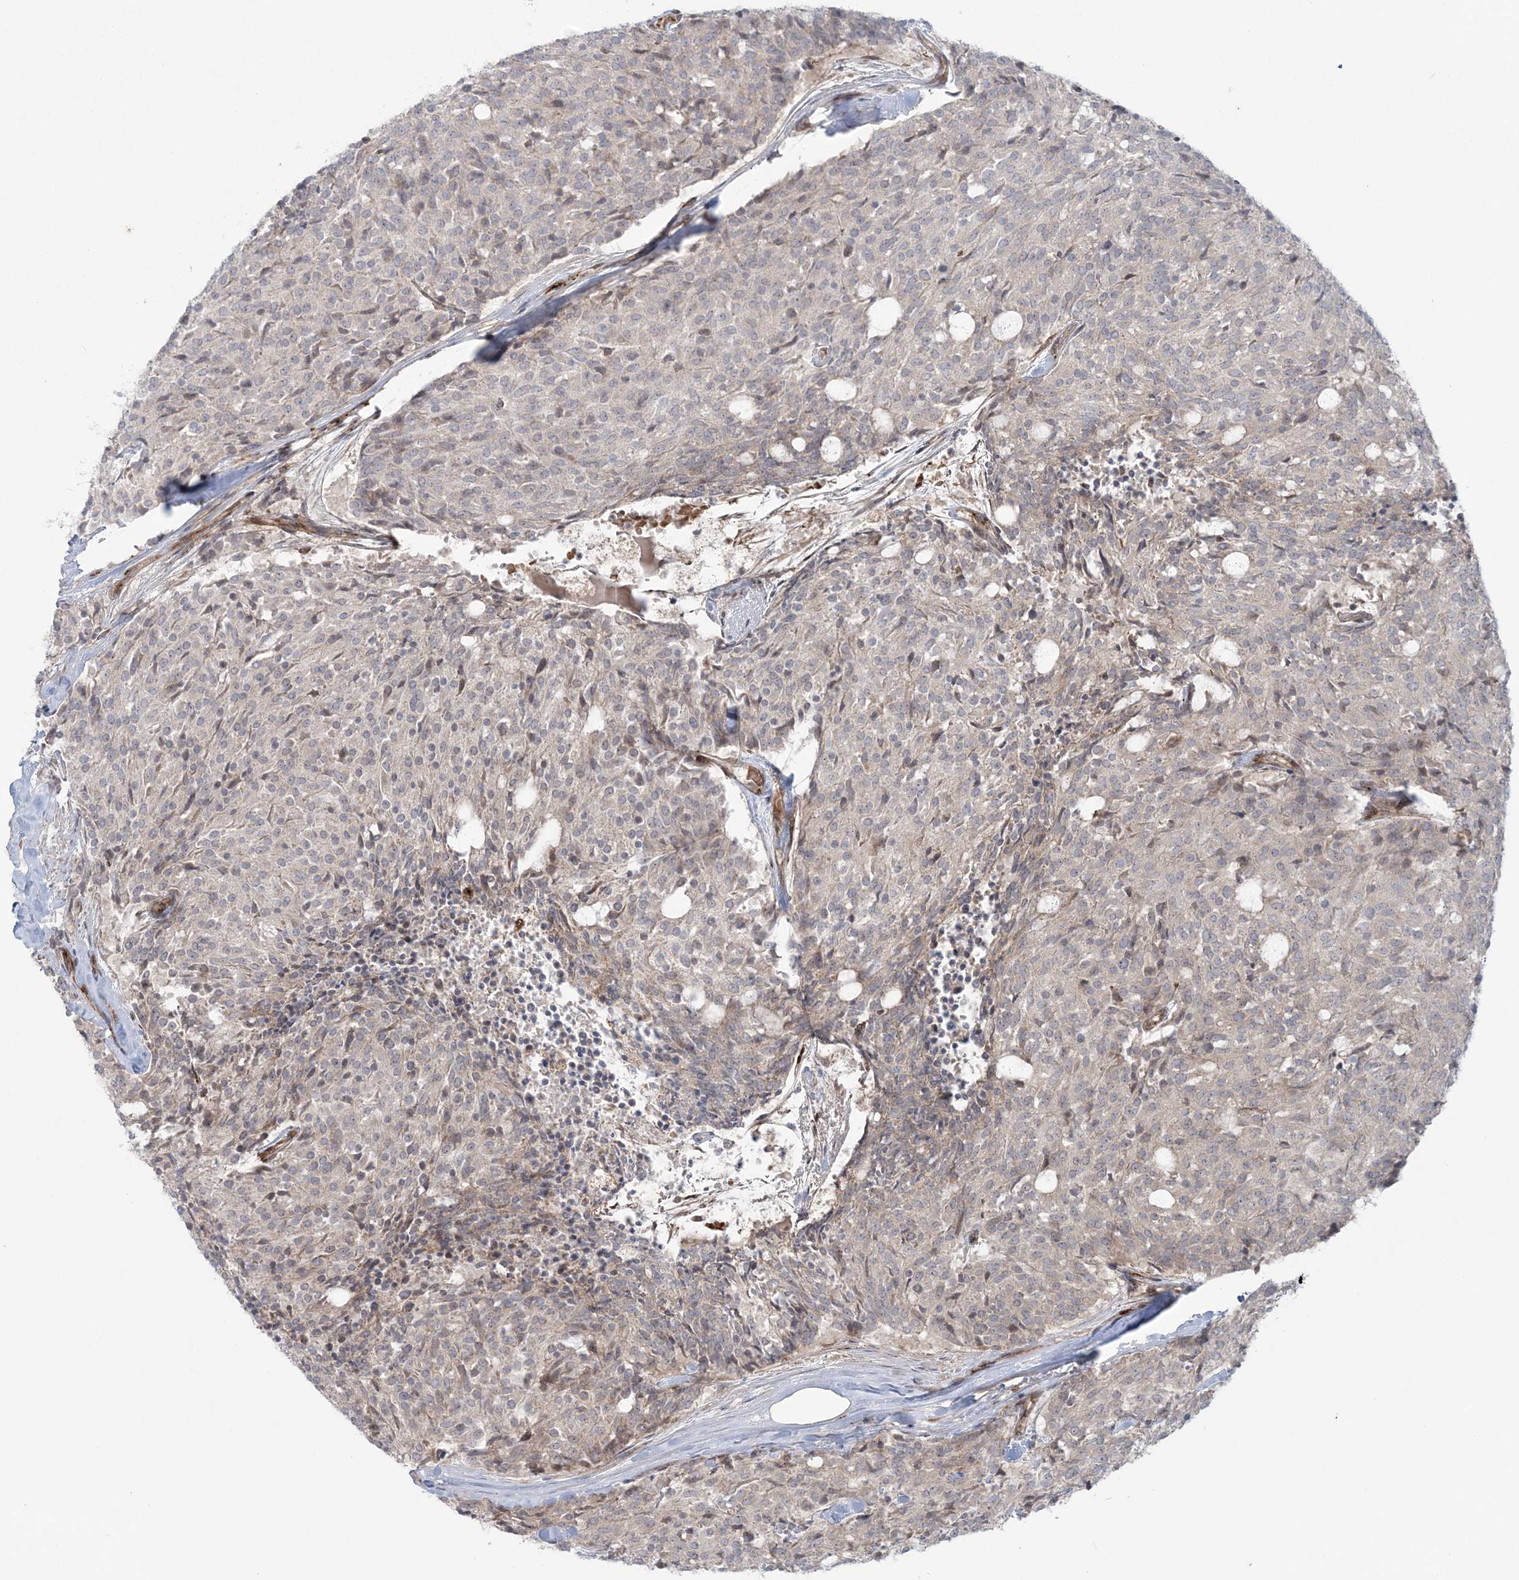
{"staining": {"intensity": "weak", "quantity": "<25%", "location": "cytoplasmic/membranous"}, "tissue": "carcinoid", "cell_type": "Tumor cells", "image_type": "cancer", "snomed": [{"axis": "morphology", "description": "Carcinoid, malignant, NOS"}, {"axis": "topography", "description": "Pancreas"}], "caption": "The image exhibits no staining of tumor cells in carcinoid (malignant).", "gene": "NUDT9", "patient": {"sex": "female", "age": 54}}